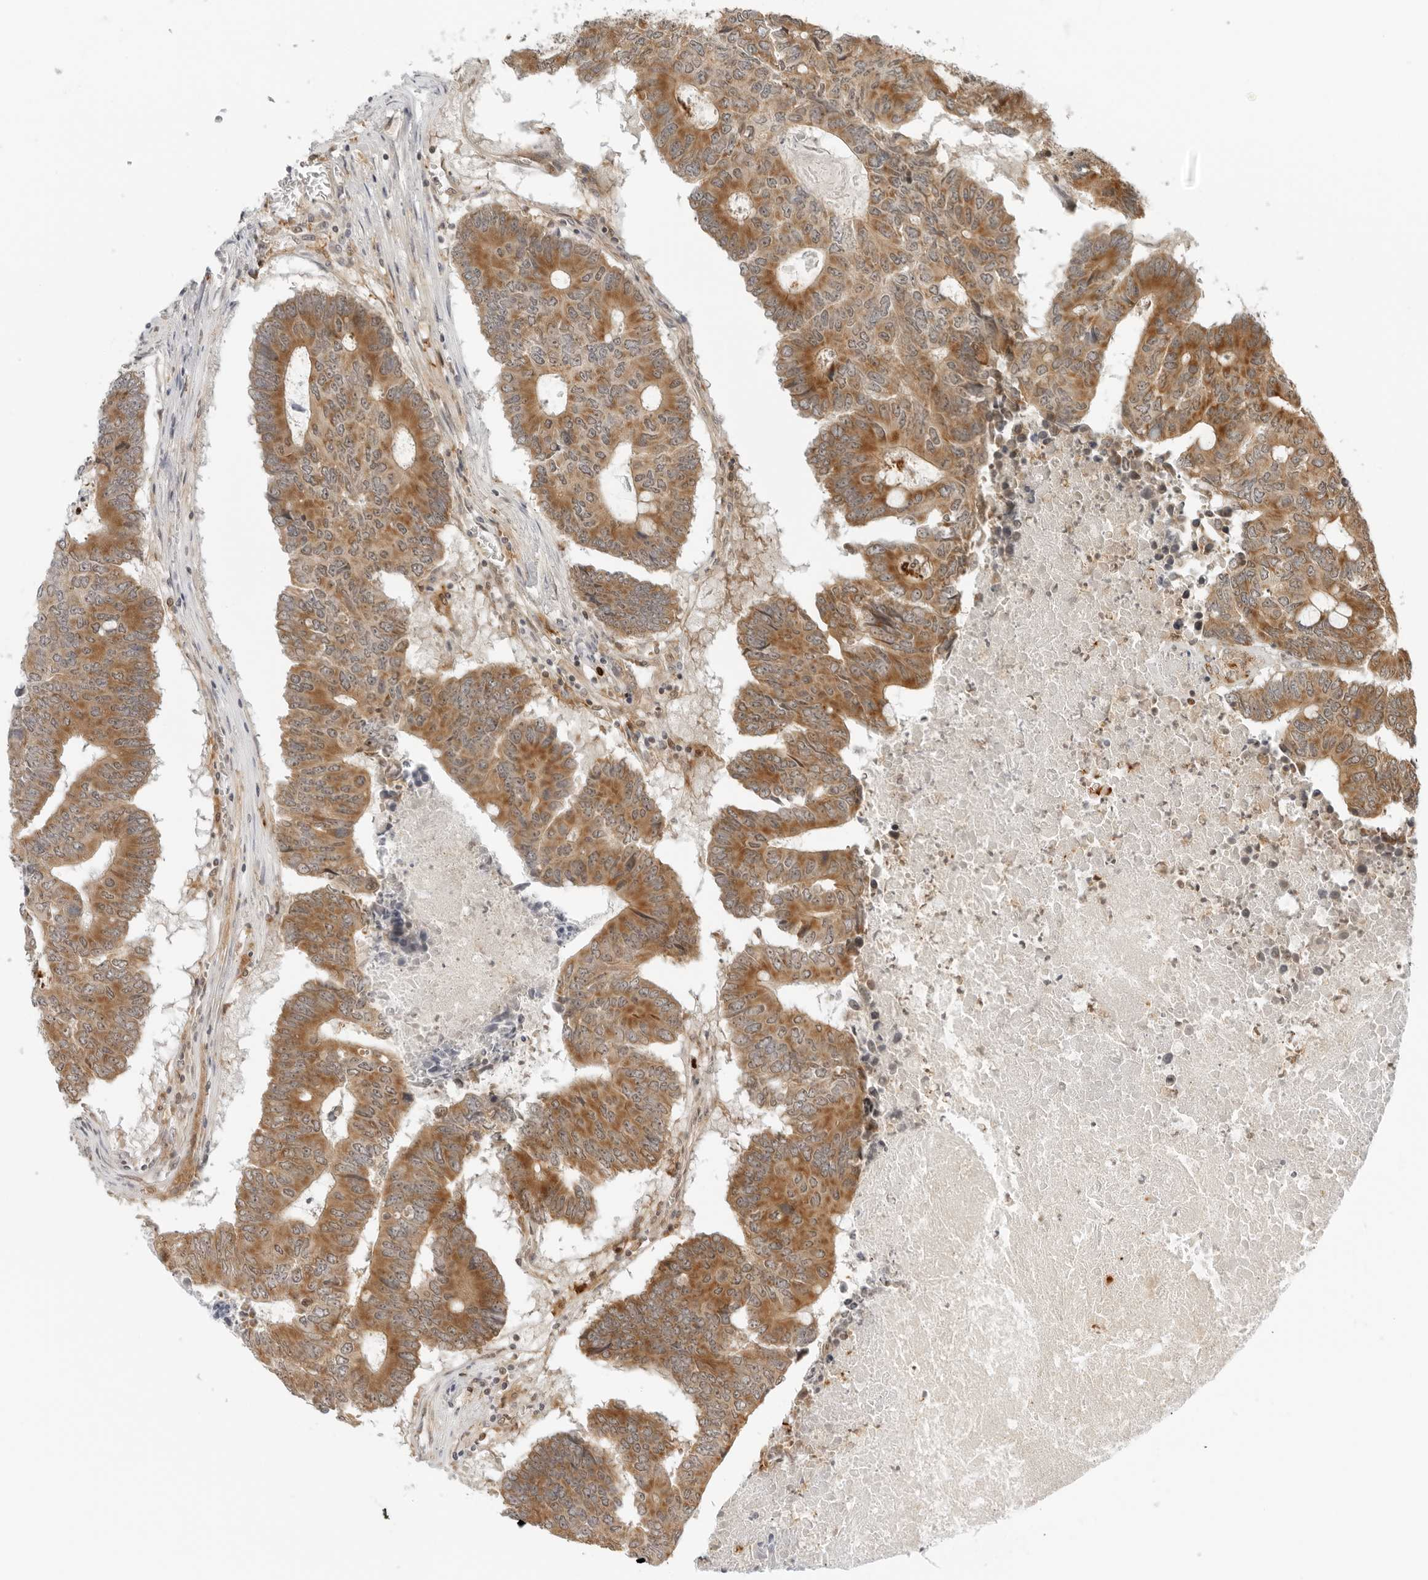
{"staining": {"intensity": "moderate", "quantity": ">75%", "location": "cytoplasmic/membranous"}, "tissue": "colorectal cancer", "cell_type": "Tumor cells", "image_type": "cancer", "snomed": [{"axis": "morphology", "description": "Adenocarcinoma, NOS"}, {"axis": "topography", "description": "Colon"}], "caption": "The histopathology image demonstrates a brown stain indicating the presence of a protein in the cytoplasmic/membranous of tumor cells in colorectal adenocarcinoma.", "gene": "RC3H1", "patient": {"sex": "male", "age": 87}}